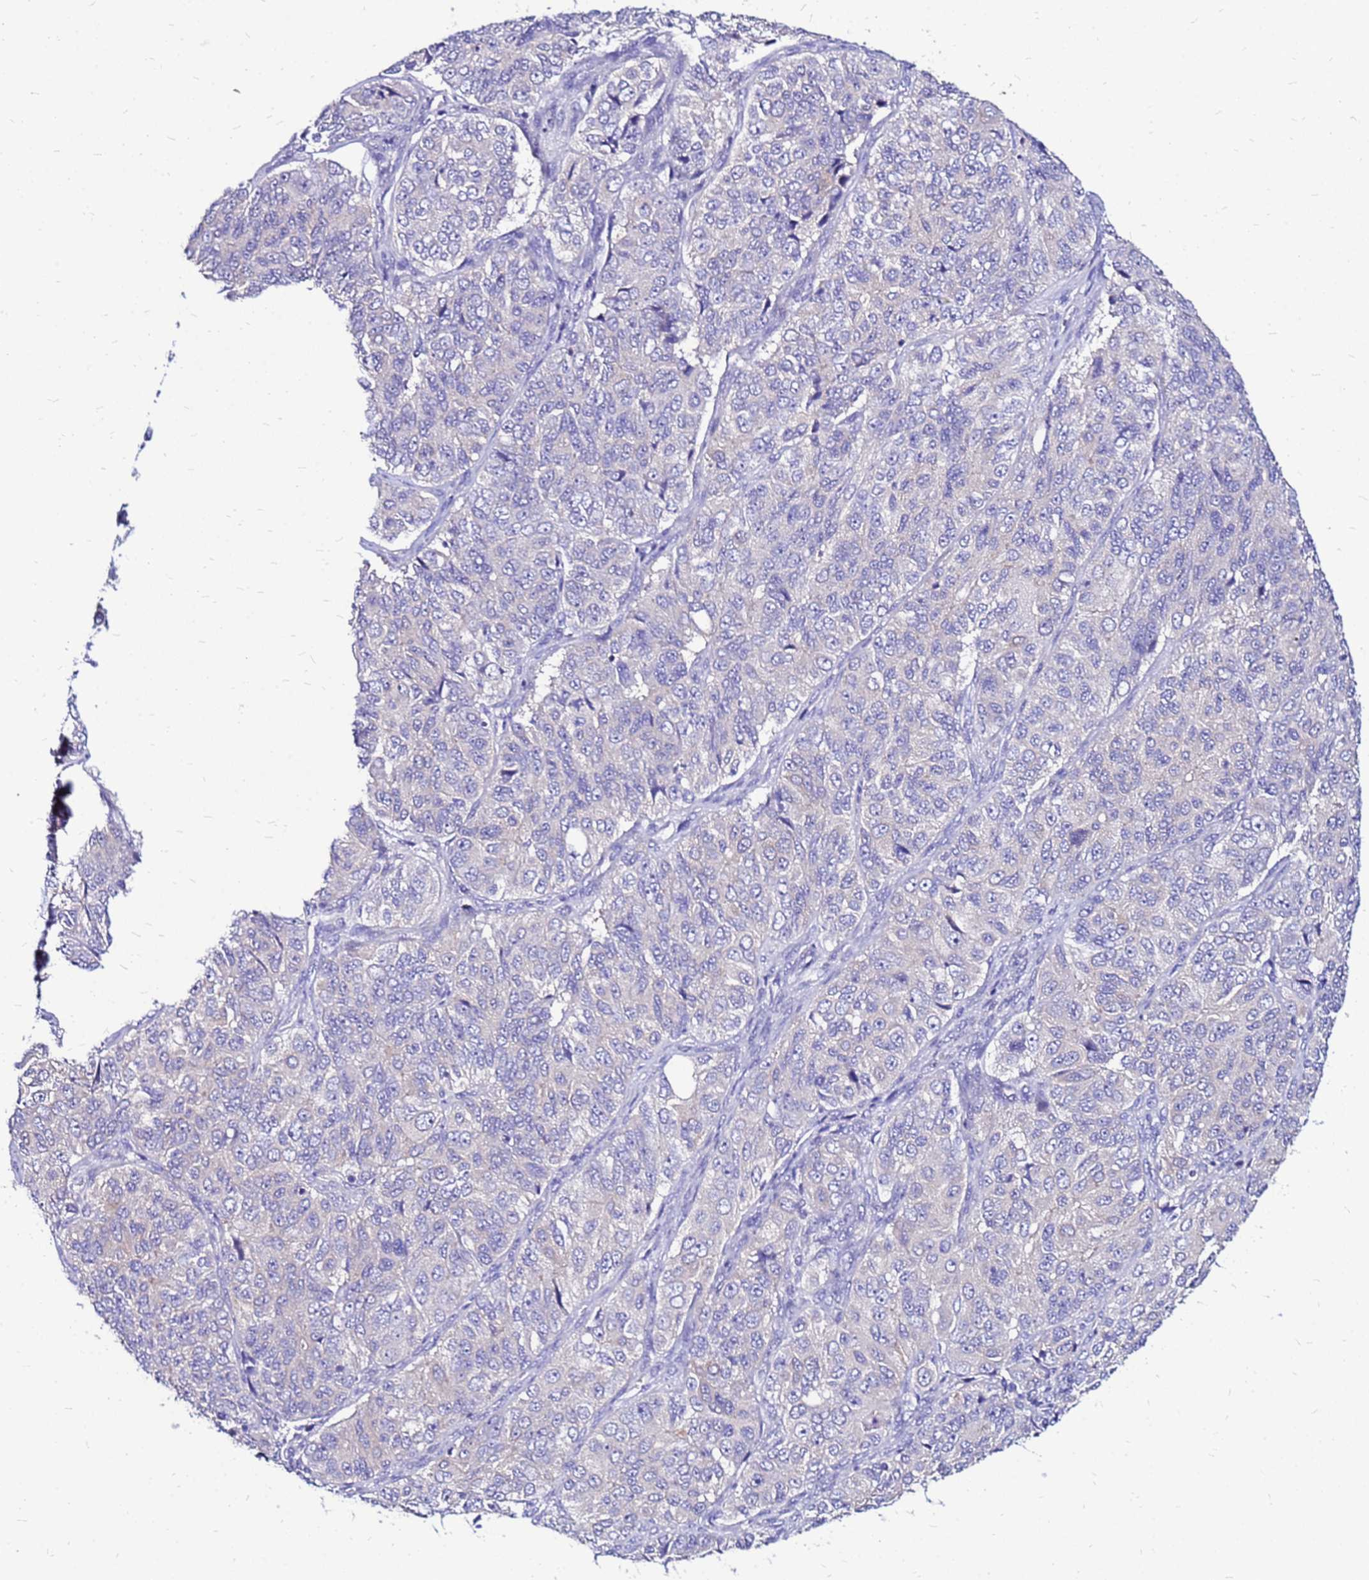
{"staining": {"intensity": "negative", "quantity": "none", "location": "none"}, "tissue": "ovarian cancer", "cell_type": "Tumor cells", "image_type": "cancer", "snomed": [{"axis": "morphology", "description": "Carcinoma, endometroid"}, {"axis": "topography", "description": "Ovary"}], "caption": "A micrograph of human endometroid carcinoma (ovarian) is negative for staining in tumor cells.", "gene": "ARHGEF5", "patient": {"sex": "female", "age": 51}}